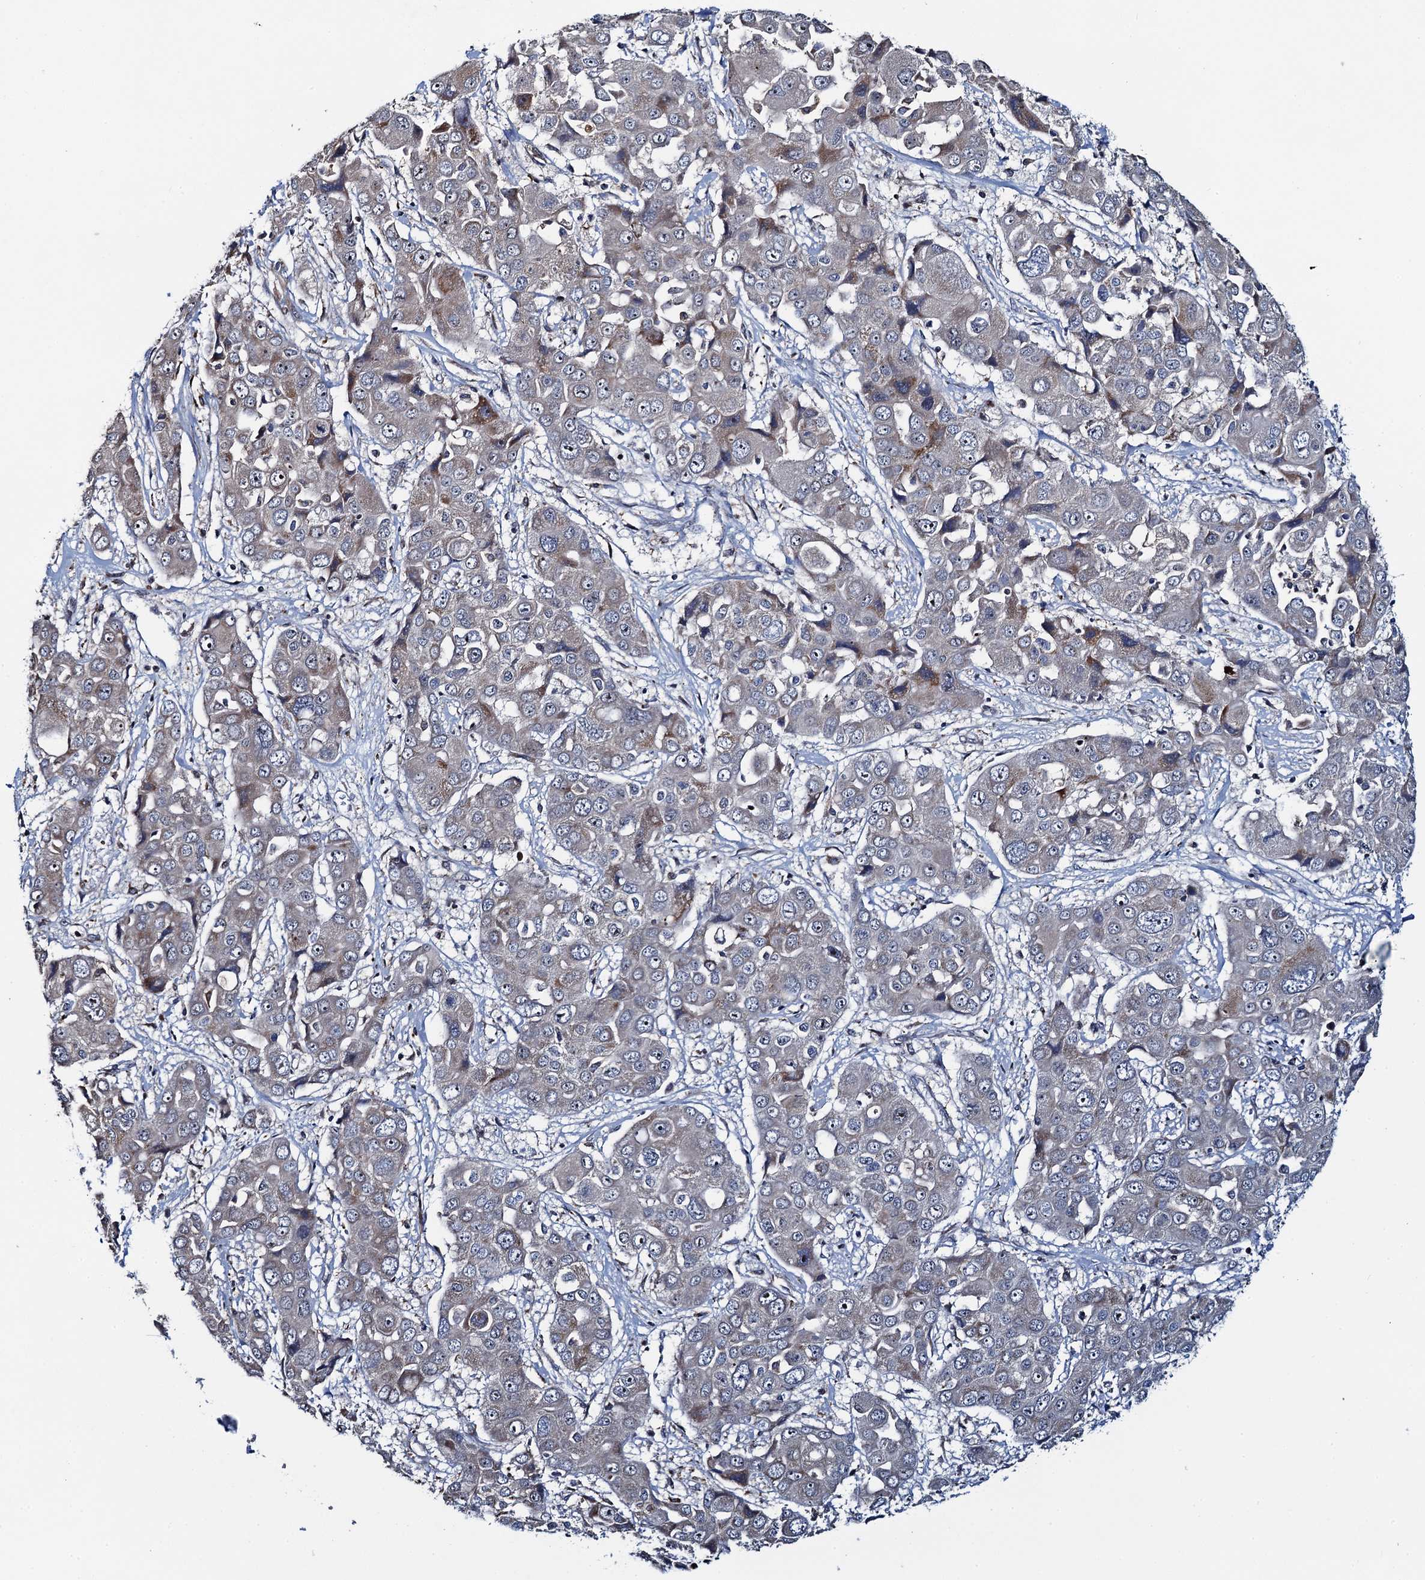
{"staining": {"intensity": "negative", "quantity": "none", "location": "none"}, "tissue": "liver cancer", "cell_type": "Tumor cells", "image_type": "cancer", "snomed": [{"axis": "morphology", "description": "Cholangiocarcinoma"}, {"axis": "topography", "description": "Liver"}], "caption": "Immunohistochemistry (IHC) micrograph of neoplastic tissue: cholangiocarcinoma (liver) stained with DAB exhibits no significant protein expression in tumor cells.", "gene": "CCDC102A", "patient": {"sex": "male", "age": 67}}